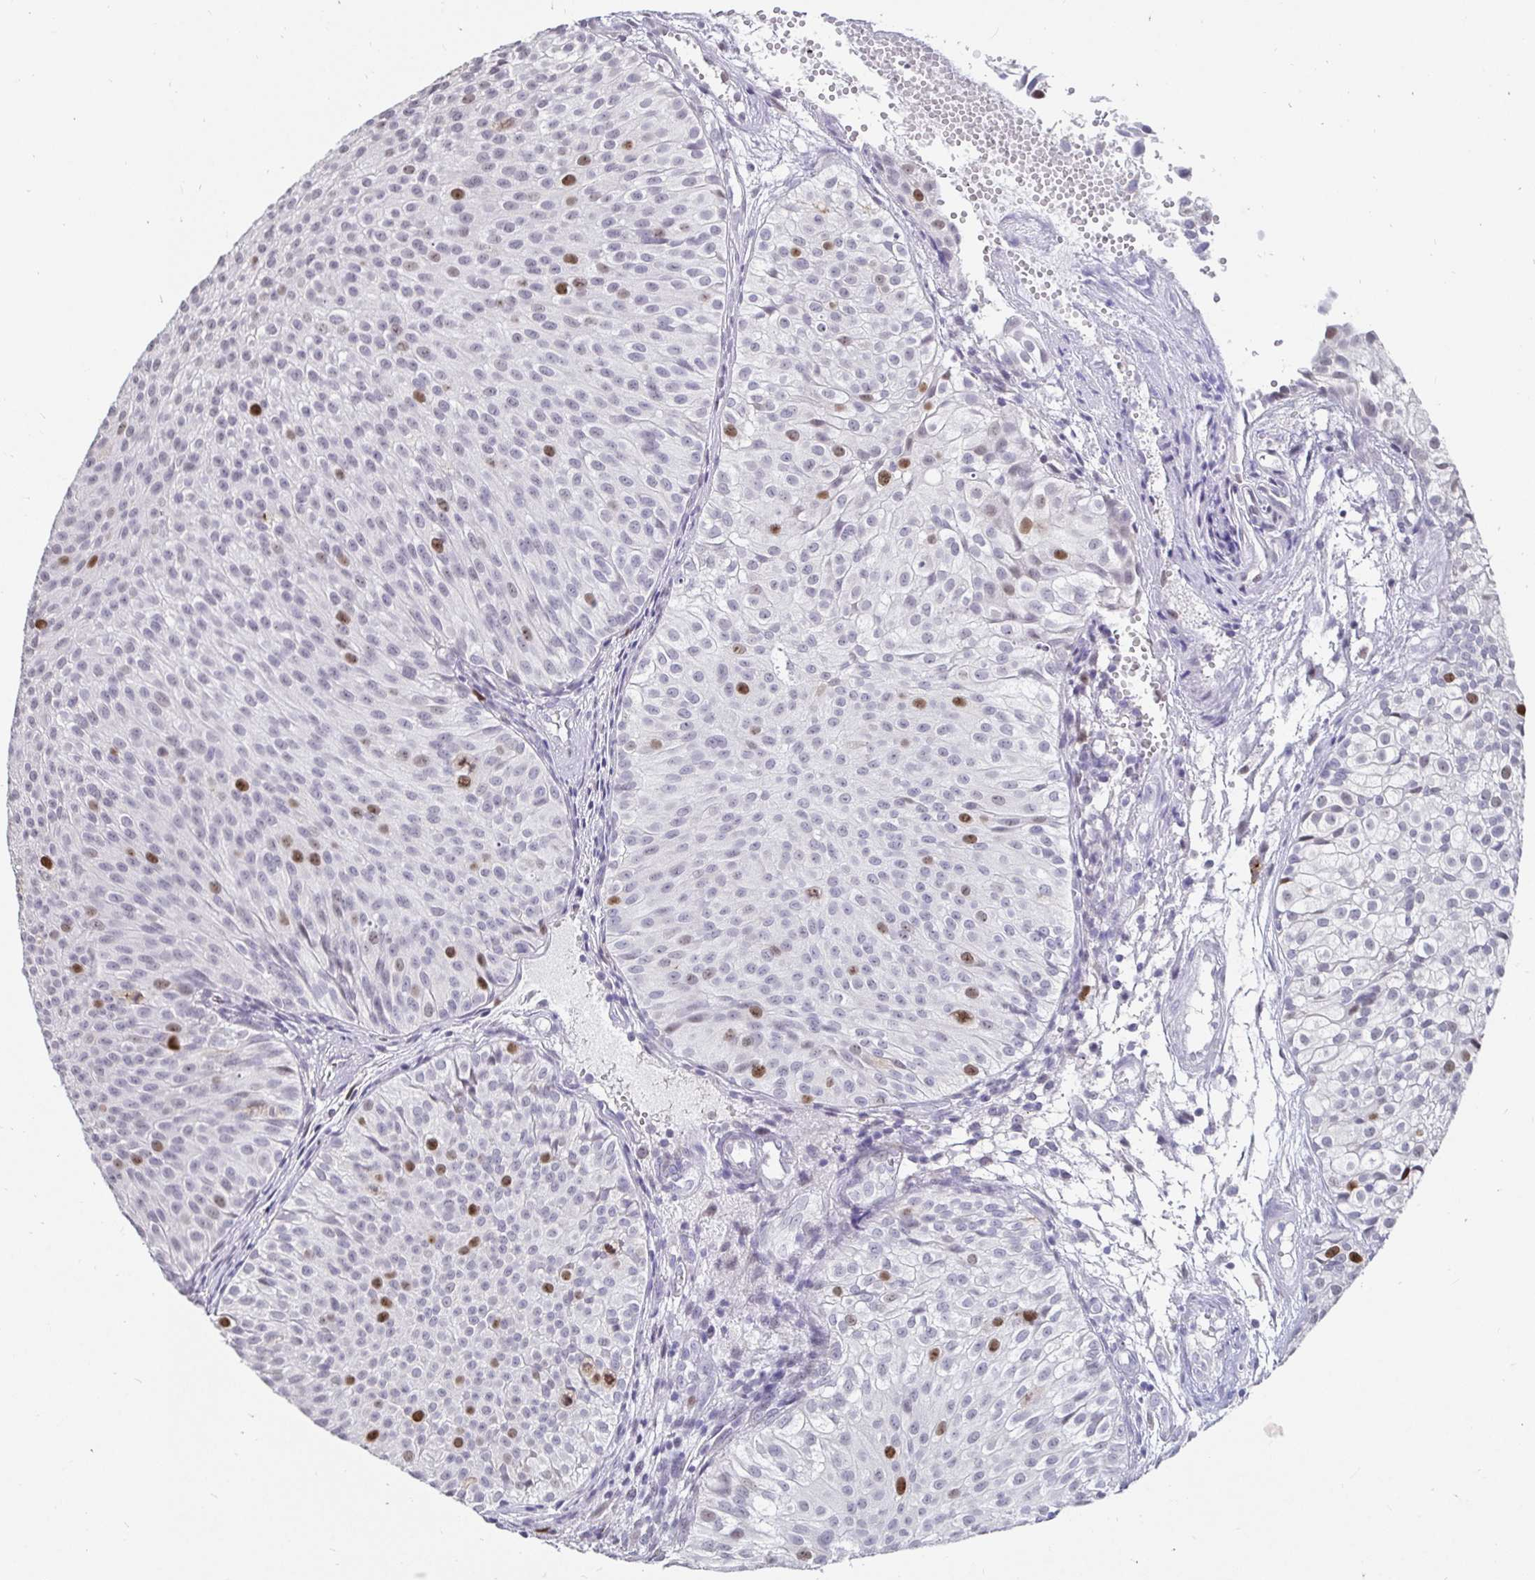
{"staining": {"intensity": "strong", "quantity": "<25%", "location": "nuclear"}, "tissue": "urothelial cancer", "cell_type": "Tumor cells", "image_type": "cancer", "snomed": [{"axis": "morphology", "description": "Urothelial carcinoma, Low grade"}, {"axis": "topography", "description": "Urinary bladder"}], "caption": "DAB immunohistochemical staining of human urothelial cancer demonstrates strong nuclear protein staining in approximately <25% of tumor cells. (DAB (3,3'-diaminobenzidine) IHC, brown staining for protein, blue staining for nuclei).", "gene": "ANLN", "patient": {"sex": "male", "age": 70}}